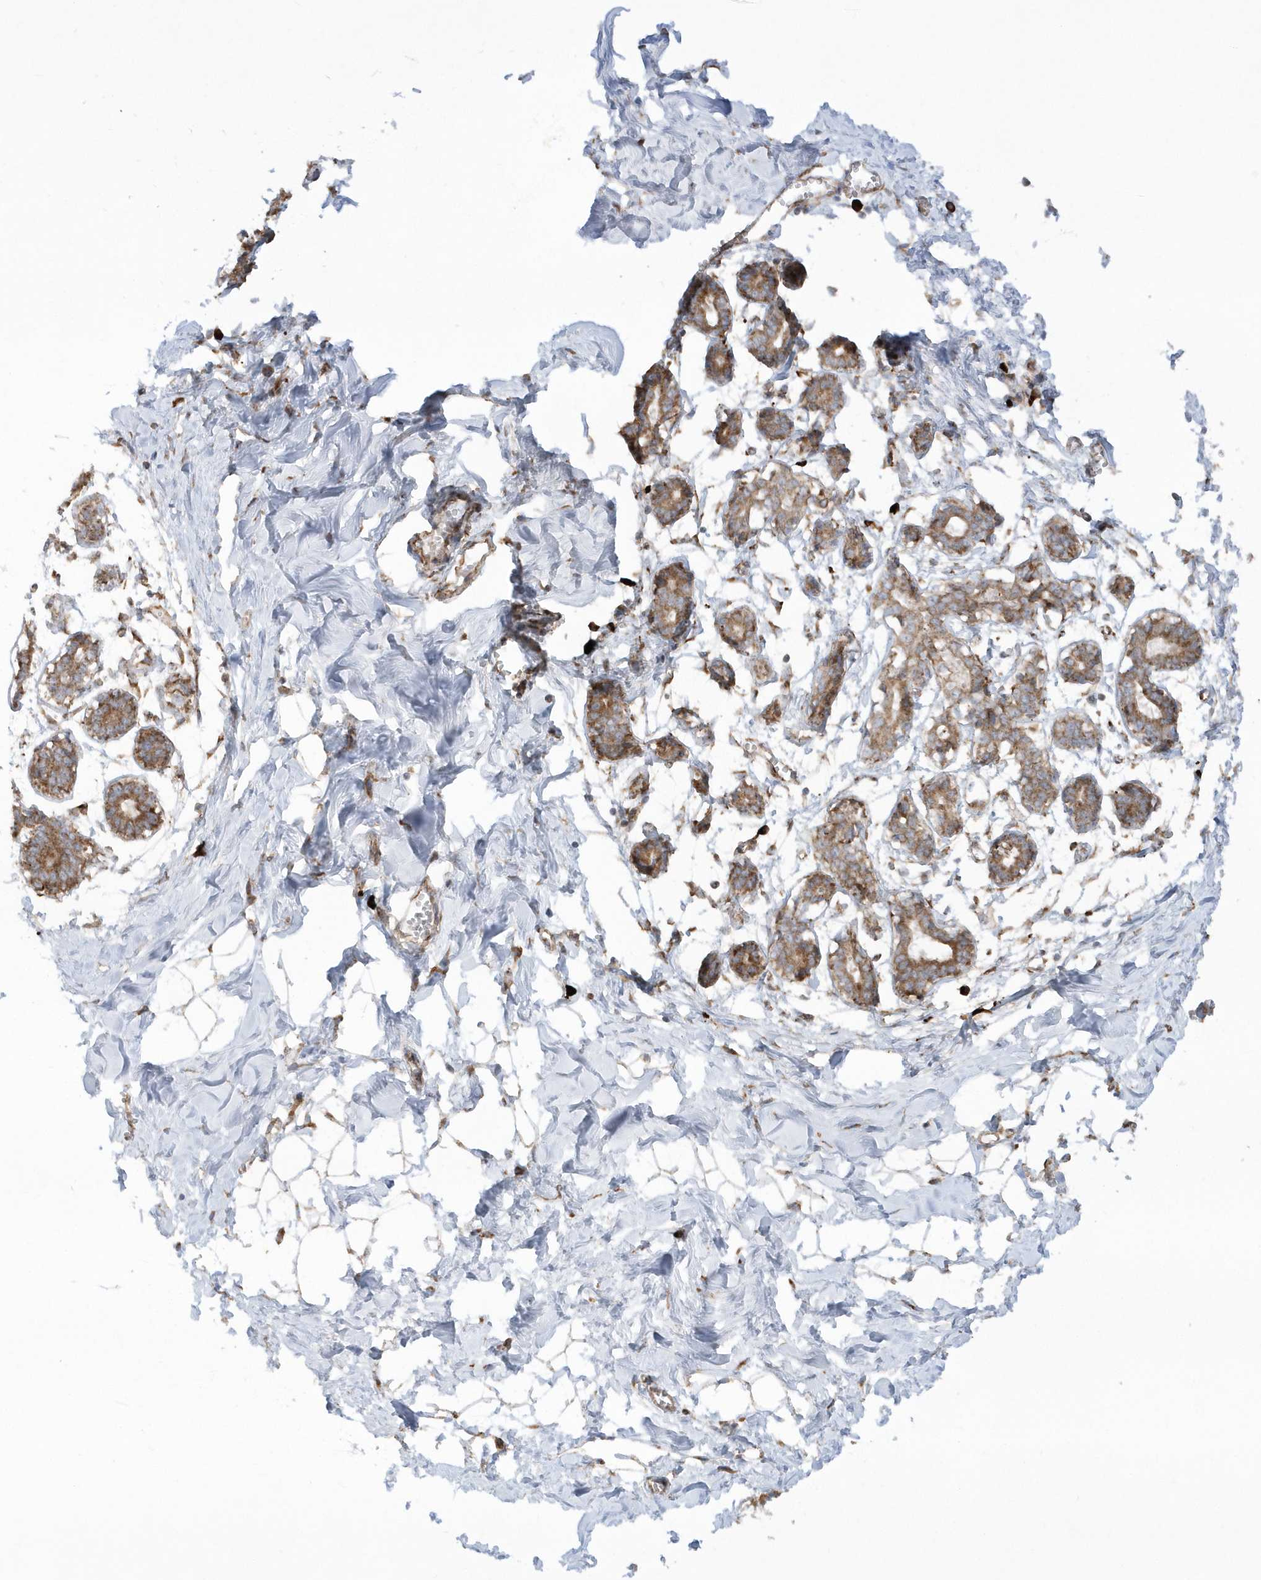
{"staining": {"intensity": "moderate", "quantity": ">75%", "location": "cytoplasmic/membranous"}, "tissue": "breast", "cell_type": "Adipocytes", "image_type": "normal", "snomed": [{"axis": "morphology", "description": "Normal tissue, NOS"}, {"axis": "topography", "description": "Breast"}], "caption": "This image shows immunohistochemistry (IHC) staining of benign human breast, with medium moderate cytoplasmic/membranous positivity in approximately >75% of adipocytes.", "gene": "SH3BP2", "patient": {"sex": "female", "age": 27}}